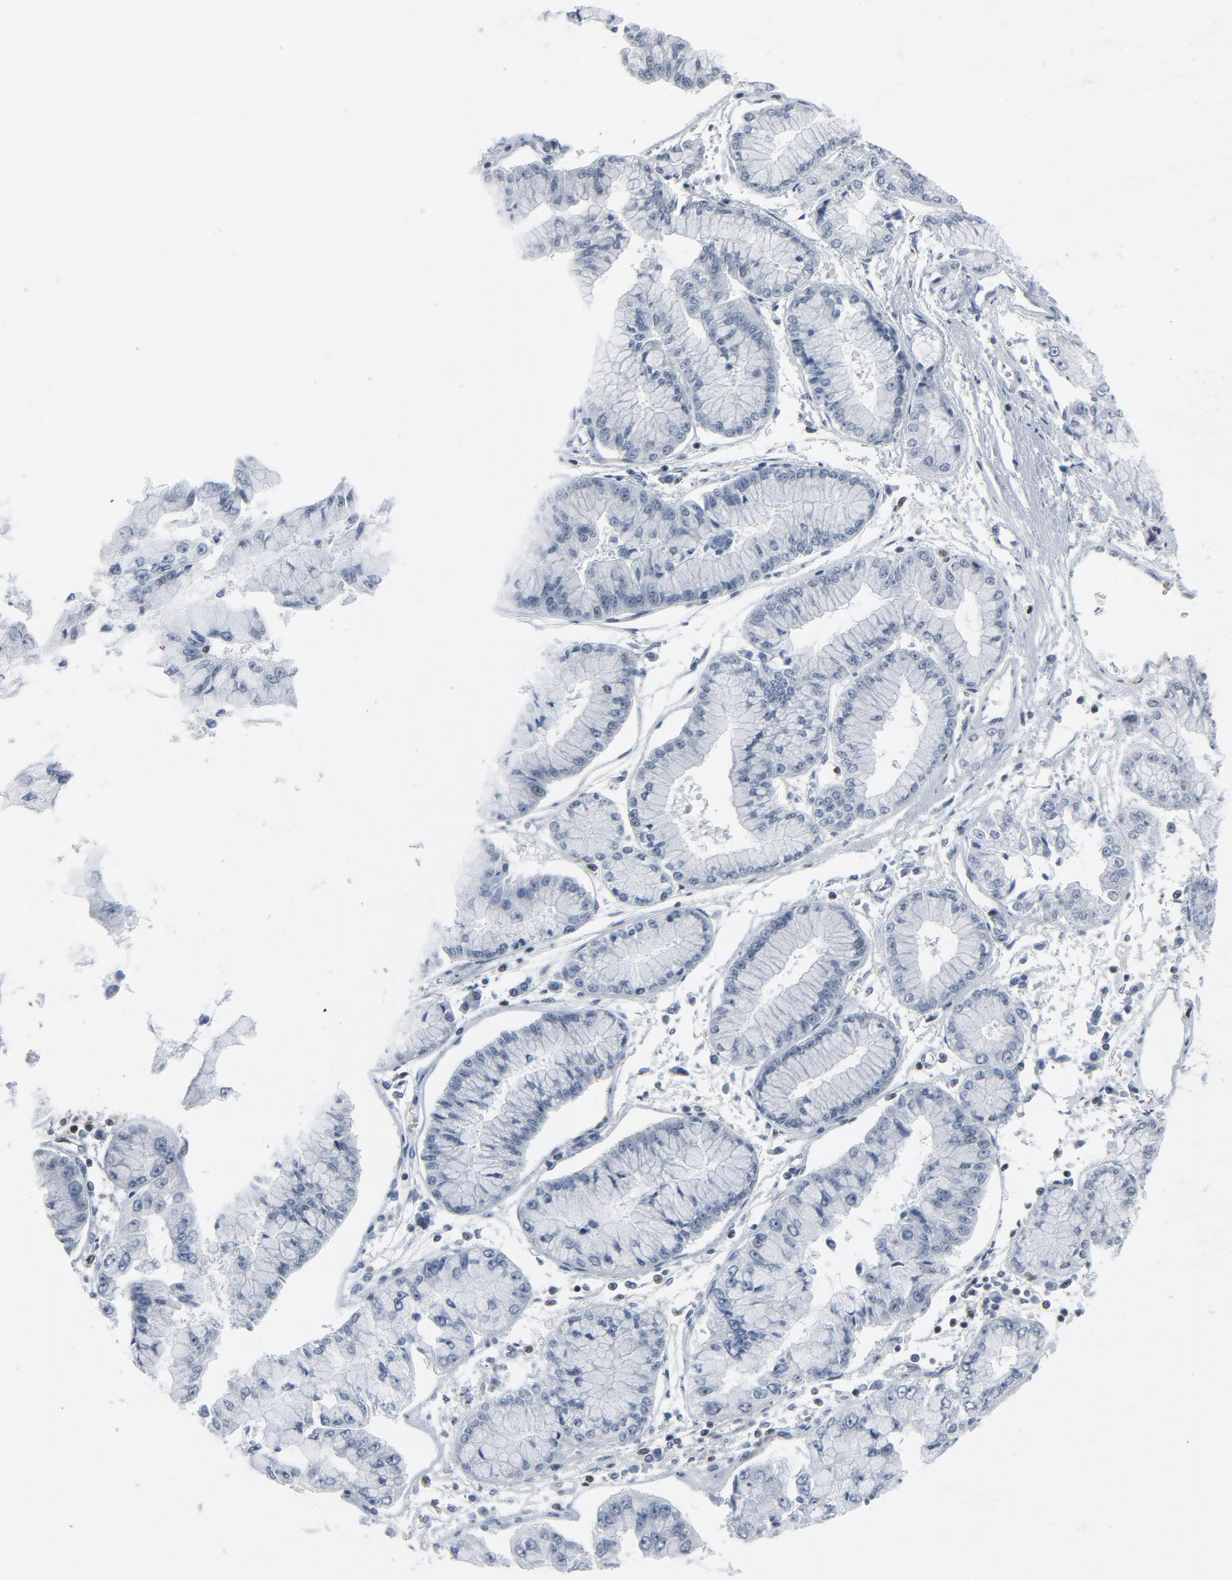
{"staining": {"intensity": "negative", "quantity": "none", "location": "none"}, "tissue": "liver cancer", "cell_type": "Tumor cells", "image_type": "cancer", "snomed": [{"axis": "morphology", "description": "Cholangiocarcinoma"}, {"axis": "topography", "description": "Liver"}], "caption": "An image of human cholangiocarcinoma (liver) is negative for staining in tumor cells.", "gene": "STAT5A", "patient": {"sex": "female", "age": 79}}